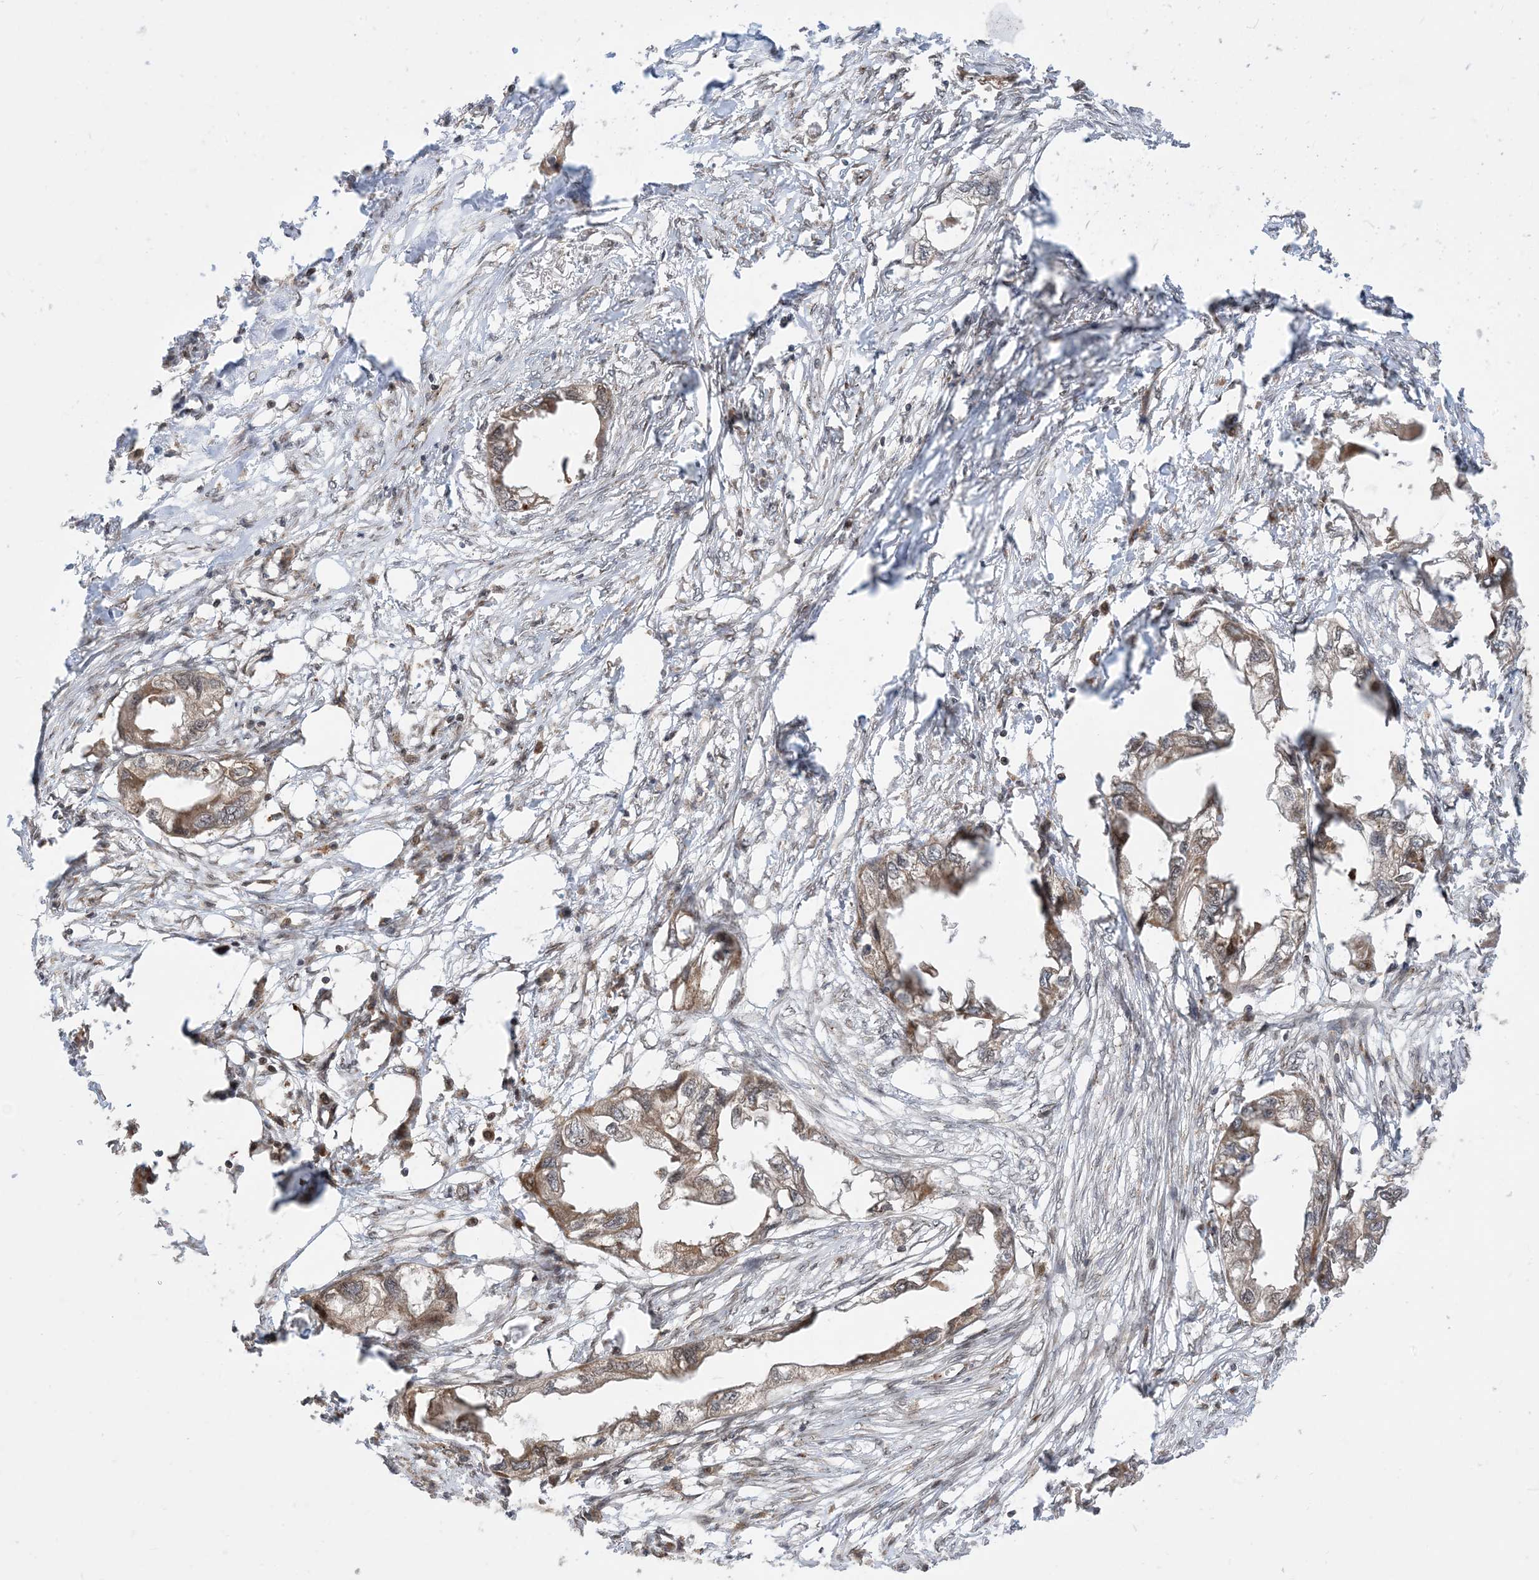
{"staining": {"intensity": "moderate", "quantity": ">75%", "location": "cytoplasmic/membranous"}, "tissue": "endometrial cancer", "cell_type": "Tumor cells", "image_type": "cancer", "snomed": [{"axis": "morphology", "description": "Adenocarcinoma, NOS"}, {"axis": "morphology", "description": "Adenocarcinoma, metastatic, NOS"}, {"axis": "topography", "description": "Adipose tissue"}, {"axis": "topography", "description": "Endometrium"}], "caption": "Metastatic adenocarcinoma (endometrial) was stained to show a protein in brown. There is medium levels of moderate cytoplasmic/membranous staining in about >75% of tumor cells. Using DAB (brown) and hematoxylin (blue) stains, captured at high magnification using brightfield microscopy.", "gene": "CASP4", "patient": {"sex": "female", "age": 67}}